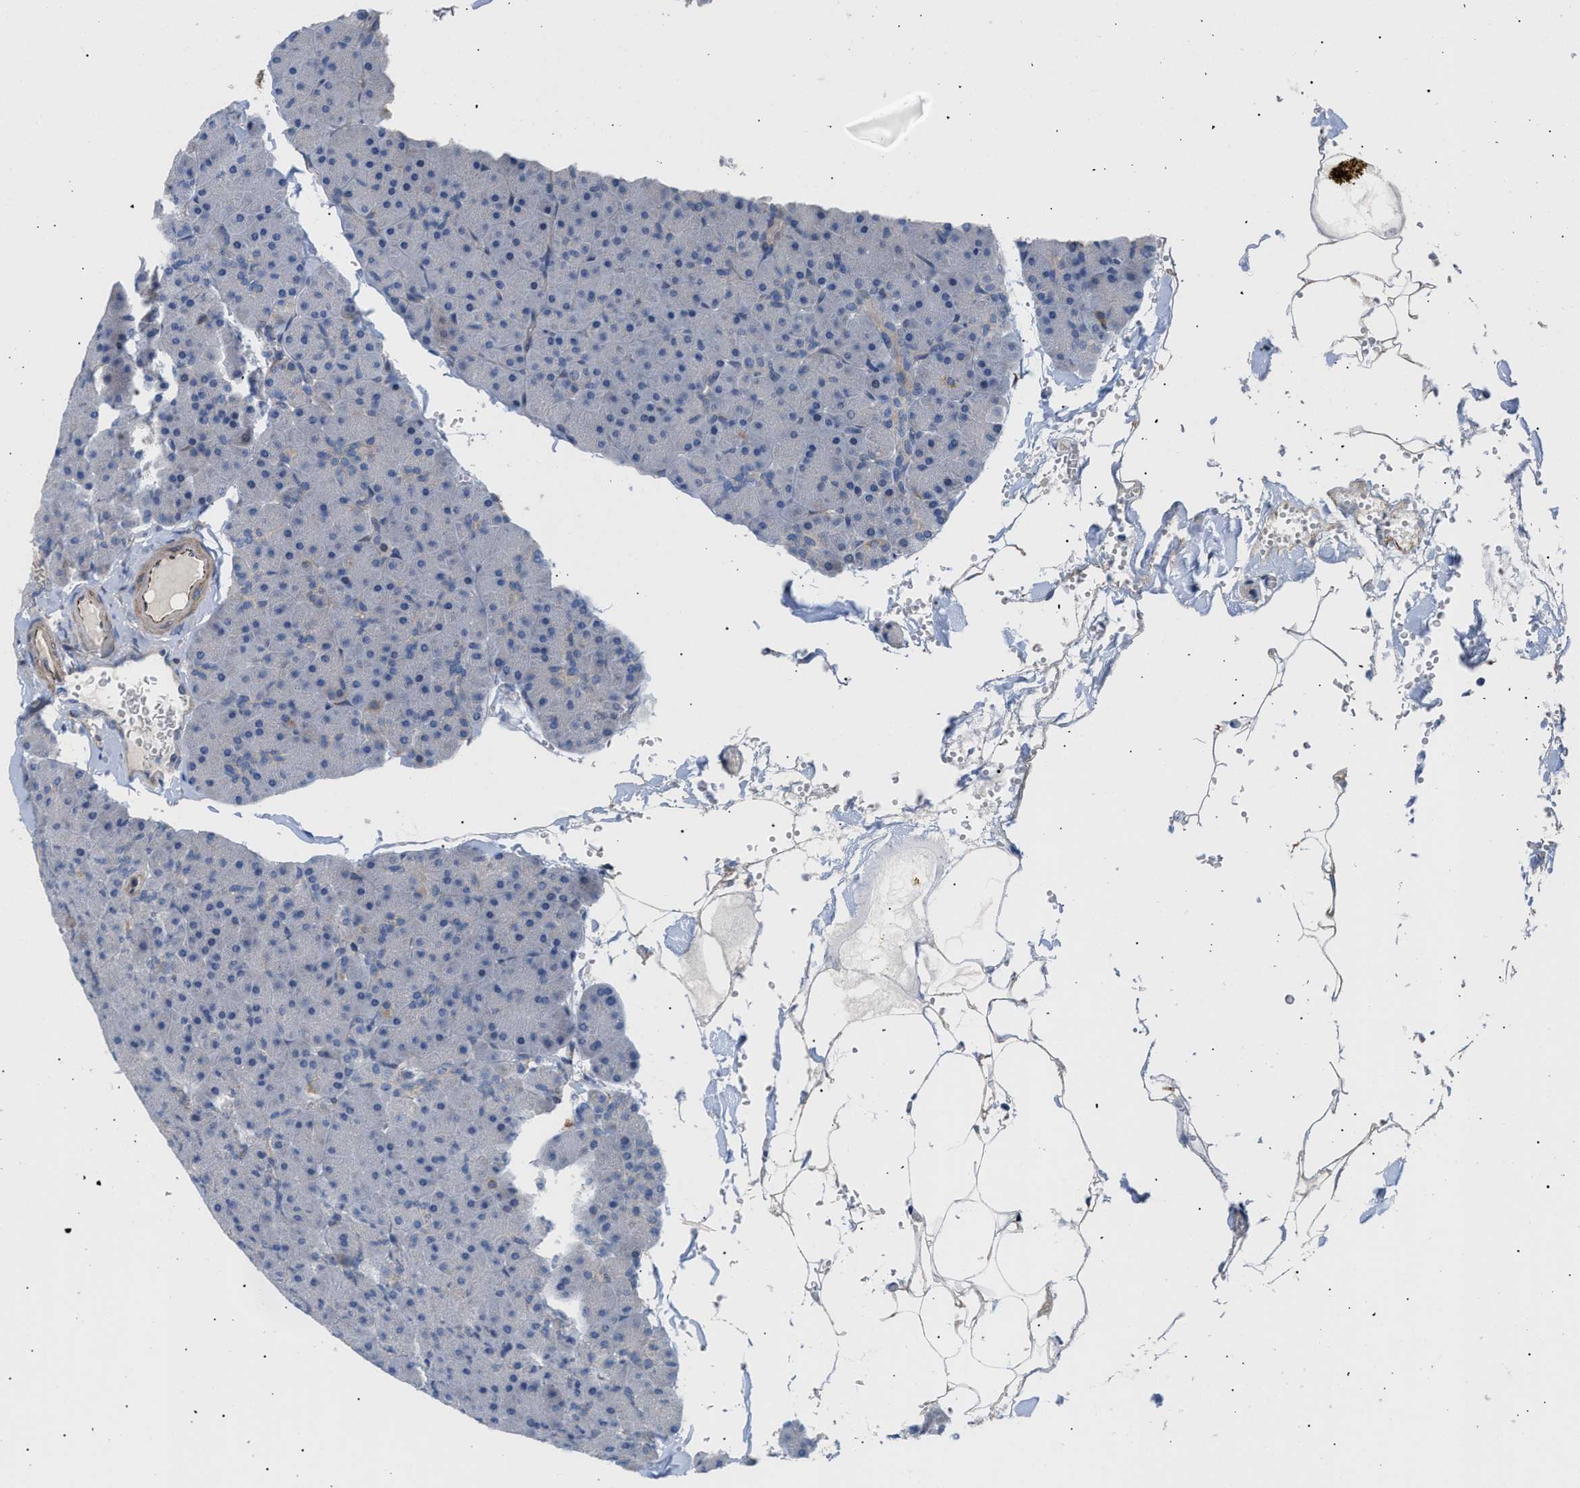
{"staining": {"intensity": "negative", "quantity": "none", "location": "none"}, "tissue": "pancreas", "cell_type": "Exocrine glandular cells", "image_type": "normal", "snomed": [{"axis": "morphology", "description": "Normal tissue, NOS"}, {"axis": "topography", "description": "Pancreas"}], "caption": "The micrograph displays no staining of exocrine glandular cells in benign pancreas.", "gene": "TFPI", "patient": {"sex": "male", "age": 35}}